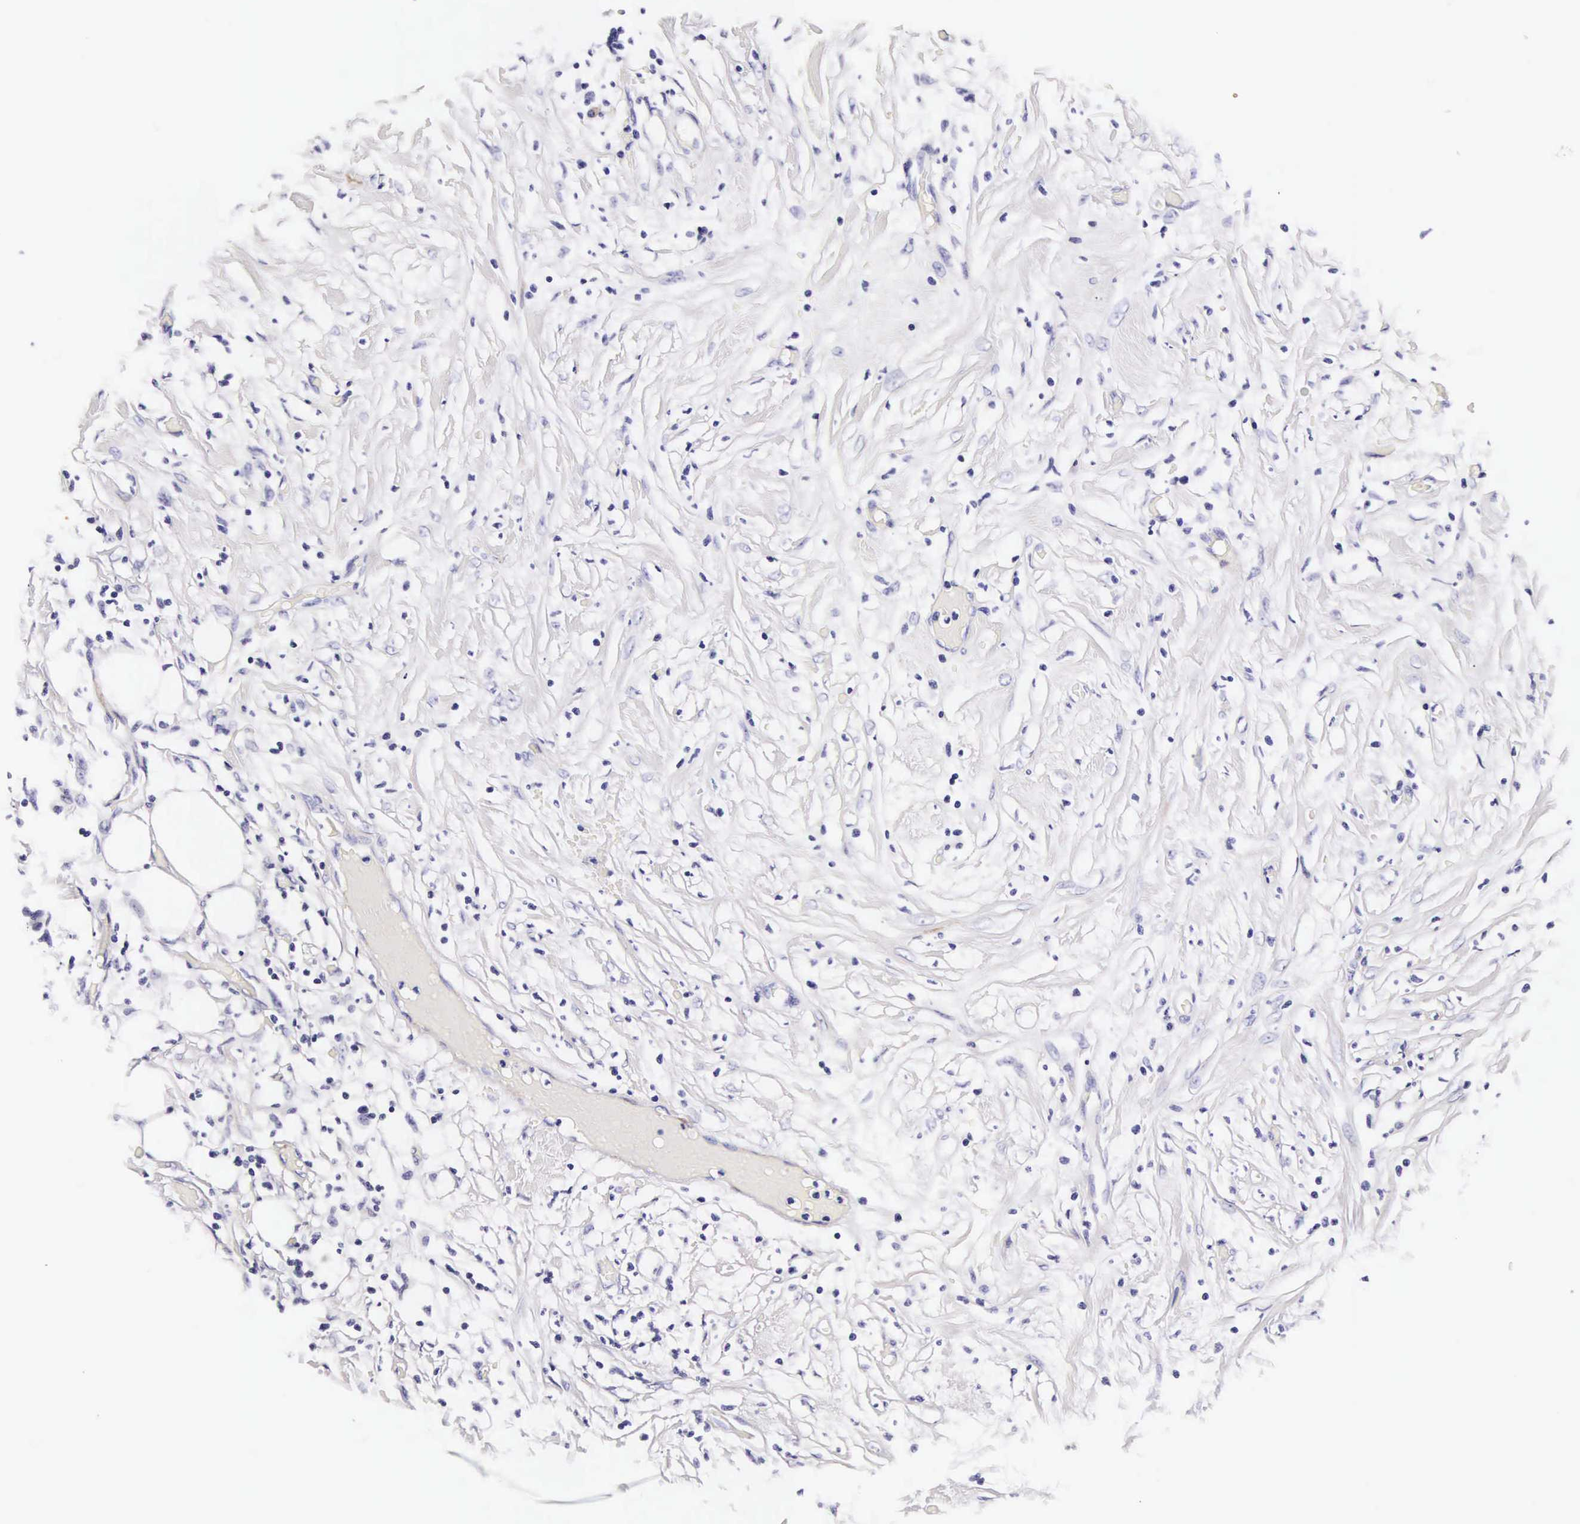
{"staining": {"intensity": "negative", "quantity": "none", "location": "none"}, "tissue": "lymphoma", "cell_type": "Tumor cells", "image_type": "cancer", "snomed": [{"axis": "morphology", "description": "Malignant lymphoma, non-Hodgkin's type, High grade"}, {"axis": "topography", "description": "Colon"}], "caption": "This micrograph is of lymphoma stained with immunohistochemistry to label a protein in brown with the nuclei are counter-stained blue. There is no staining in tumor cells.", "gene": "UPRT", "patient": {"sex": "male", "age": 82}}